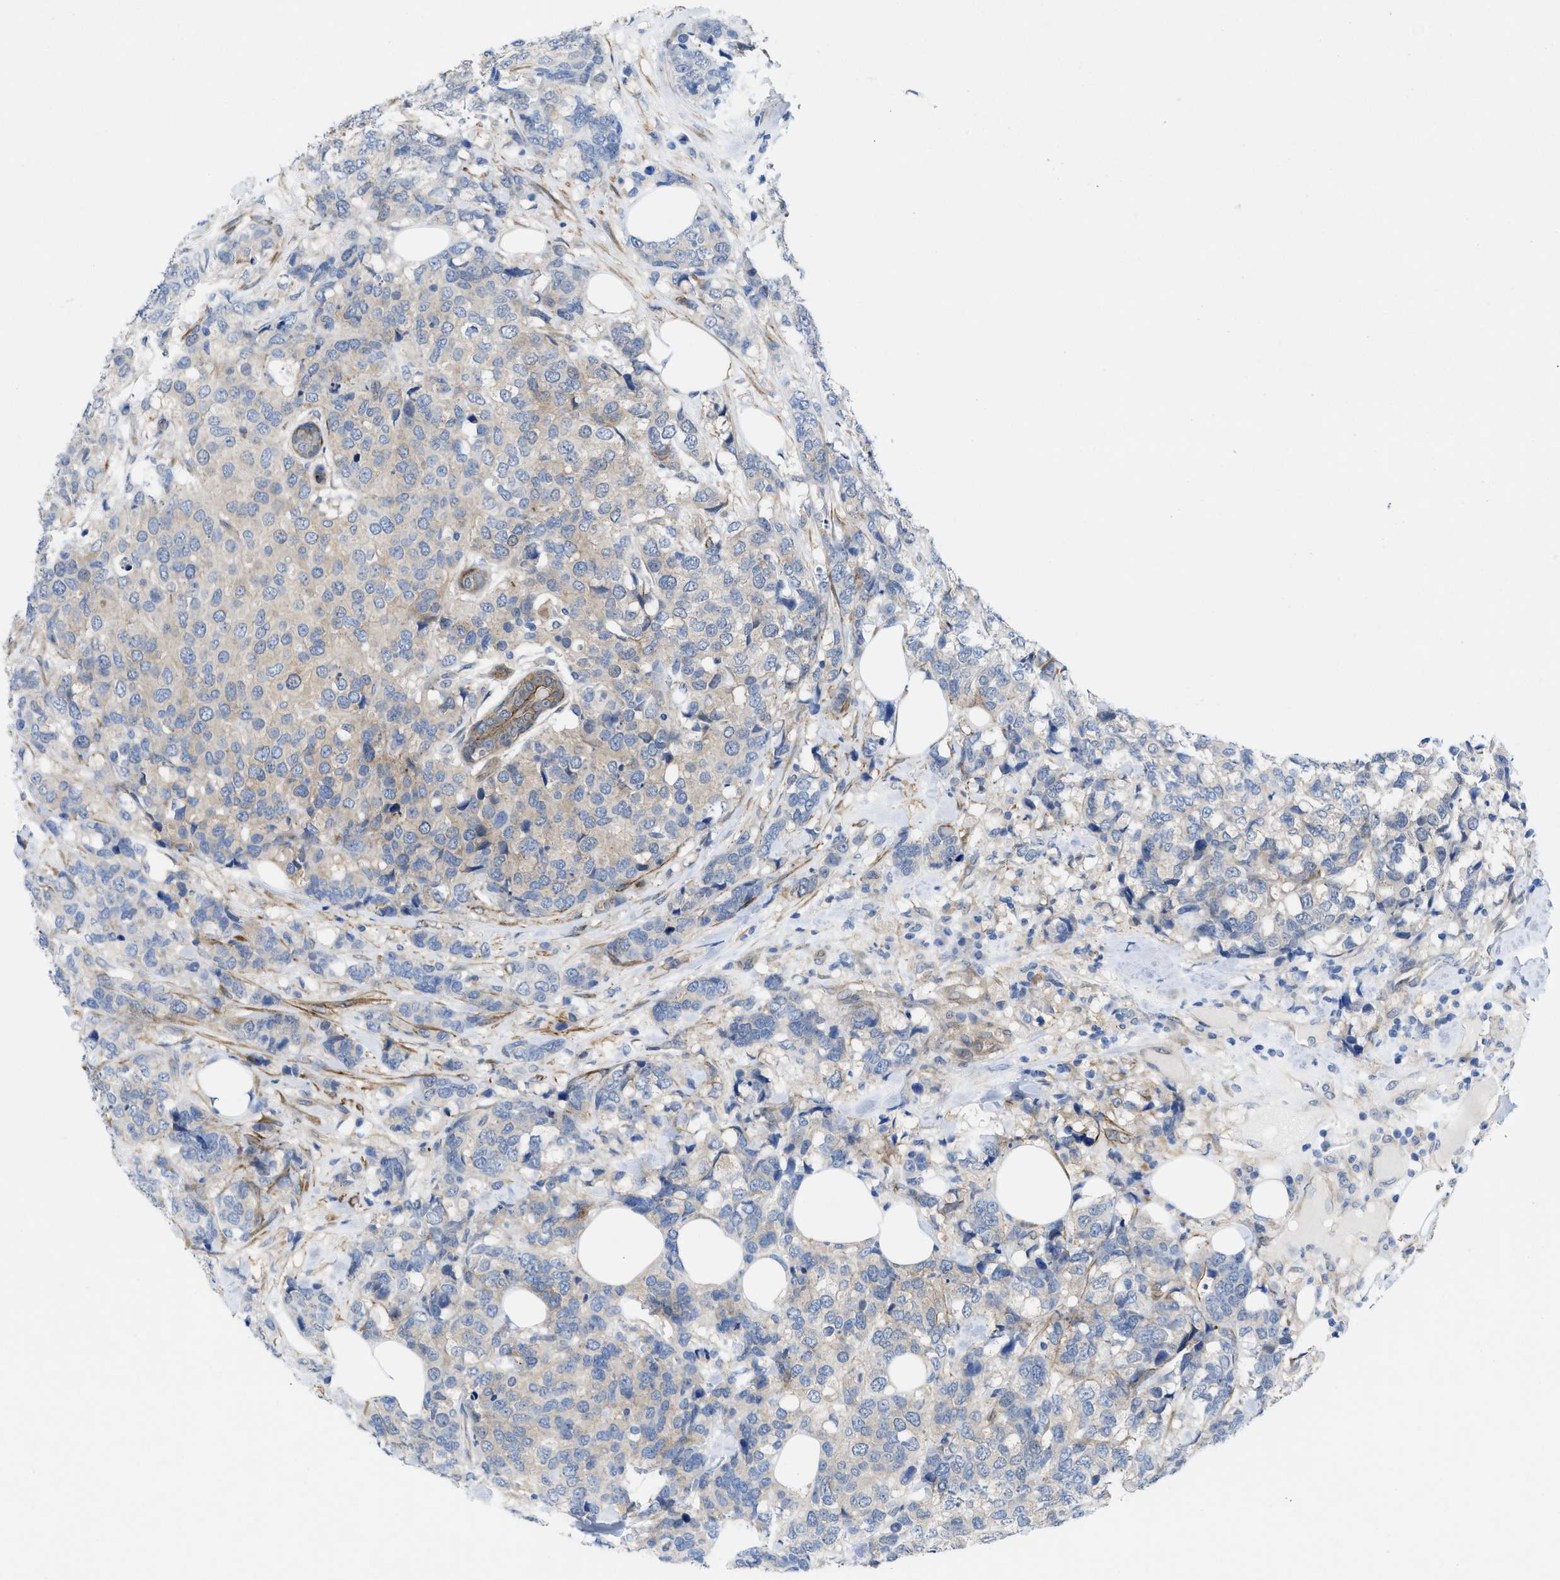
{"staining": {"intensity": "weak", "quantity": "<25%", "location": "cytoplasmic/membranous"}, "tissue": "breast cancer", "cell_type": "Tumor cells", "image_type": "cancer", "snomed": [{"axis": "morphology", "description": "Lobular carcinoma"}, {"axis": "topography", "description": "Breast"}], "caption": "Immunohistochemical staining of human breast cancer (lobular carcinoma) shows no significant staining in tumor cells.", "gene": "PDLIM5", "patient": {"sex": "female", "age": 59}}